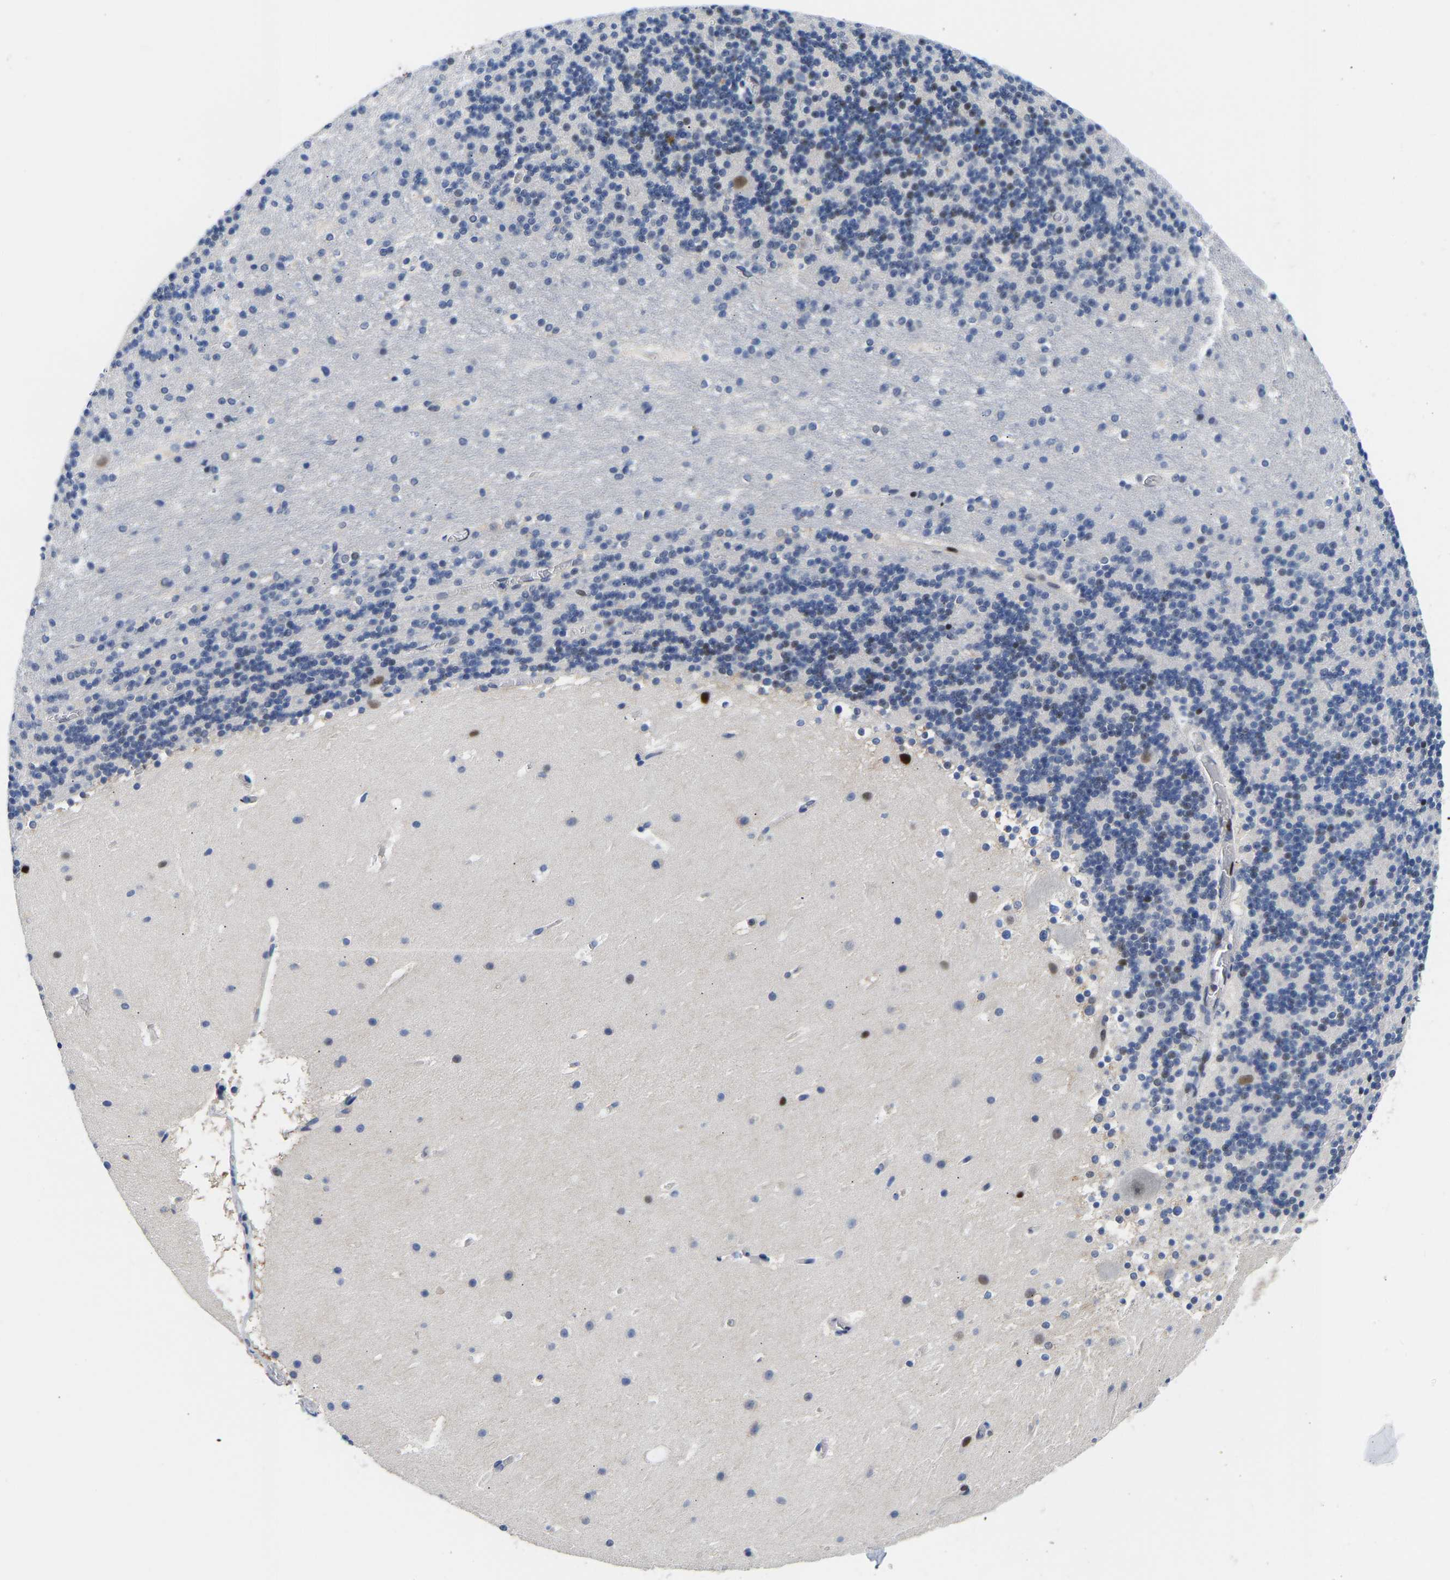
{"staining": {"intensity": "weak", "quantity": "<25%", "location": "nuclear"}, "tissue": "cerebellum", "cell_type": "Cells in granular layer", "image_type": "normal", "snomed": [{"axis": "morphology", "description": "Normal tissue, NOS"}, {"axis": "topography", "description": "Cerebellum"}], "caption": "Immunohistochemistry (IHC) histopathology image of benign cerebellum: cerebellum stained with DAB (3,3'-diaminobenzidine) reveals no significant protein expression in cells in granular layer.", "gene": "PTRHD1", "patient": {"sex": "male", "age": 45}}